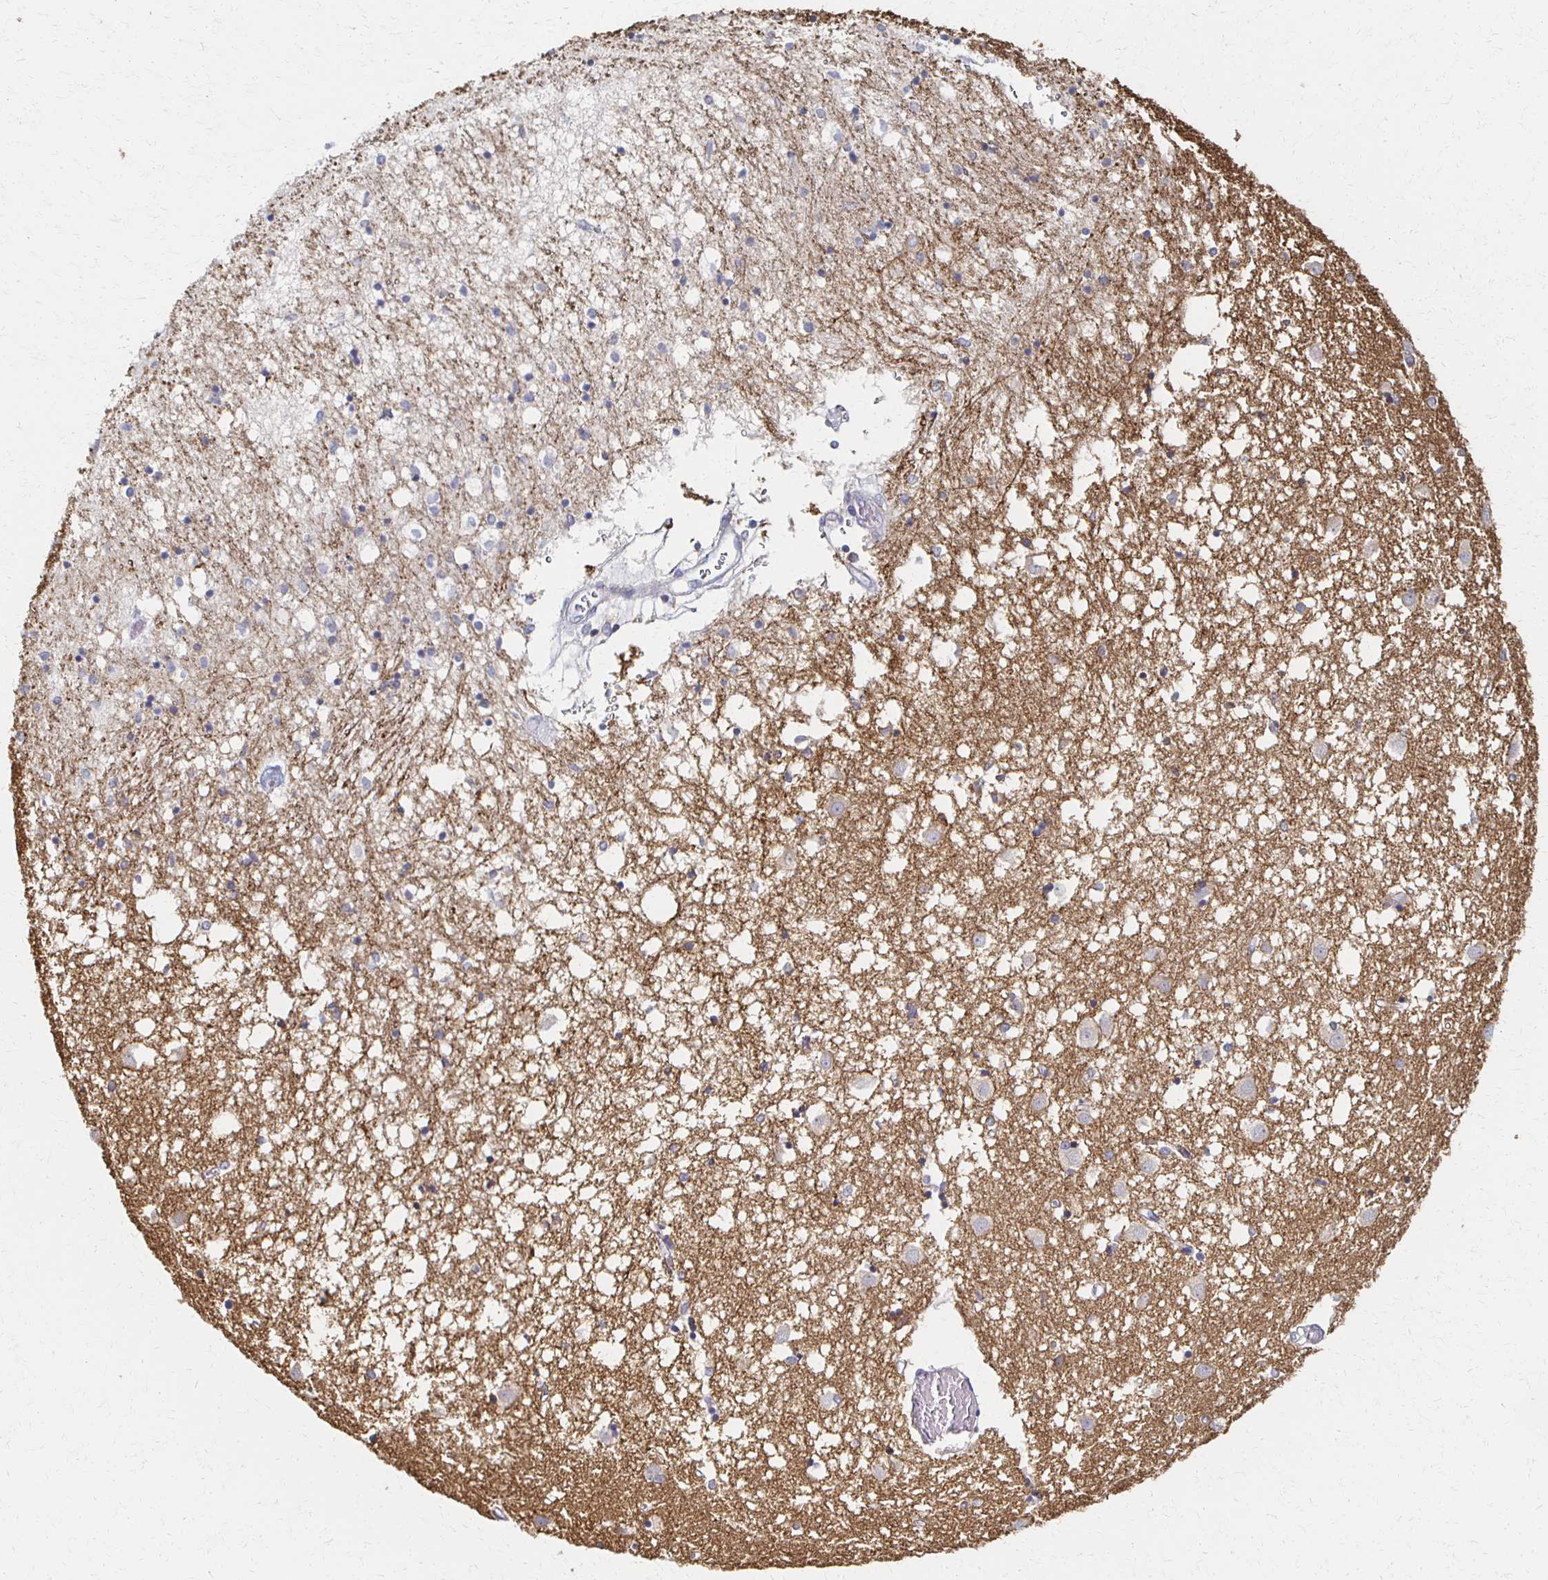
{"staining": {"intensity": "moderate", "quantity": "<25%", "location": "cytoplasmic/membranous"}, "tissue": "caudate", "cell_type": "Glial cells", "image_type": "normal", "snomed": [{"axis": "morphology", "description": "Normal tissue, NOS"}, {"axis": "topography", "description": "Lateral ventricle wall"}], "caption": "Immunohistochemistry staining of unremarkable caudate, which exhibits low levels of moderate cytoplasmic/membranous expression in approximately <25% of glial cells indicating moderate cytoplasmic/membranous protein staining. The staining was performed using DAB (brown) for protein detection and nuclei were counterstained in hematoxylin (blue).", "gene": "ATP1A3", "patient": {"sex": "male", "age": 70}}